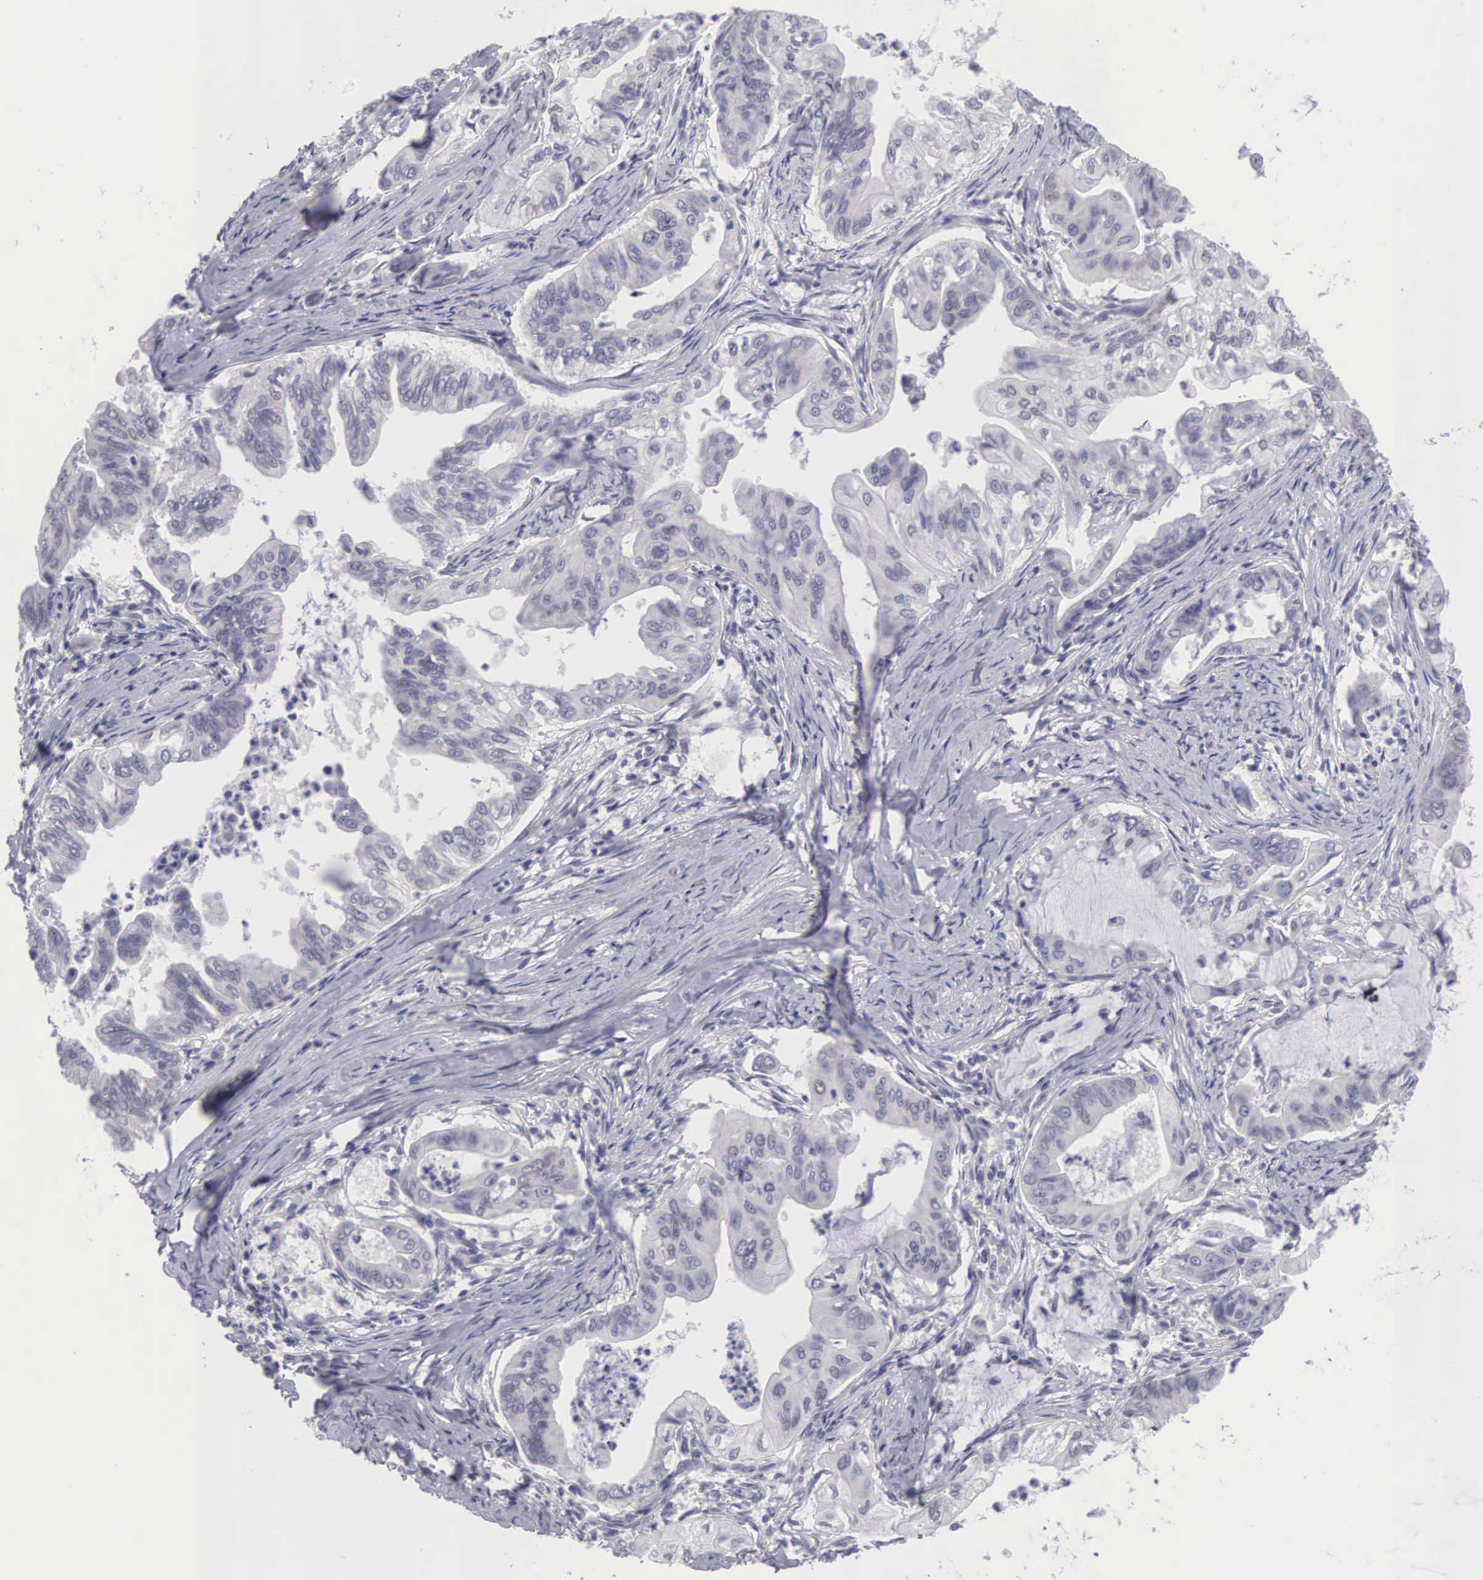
{"staining": {"intensity": "negative", "quantity": "none", "location": "none"}, "tissue": "stomach cancer", "cell_type": "Tumor cells", "image_type": "cancer", "snomed": [{"axis": "morphology", "description": "Adenocarcinoma, NOS"}, {"axis": "topography", "description": "Stomach, upper"}], "caption": "This histopathology image is of stomach cancer stained with IHC to label a protein in brown with the nuclei are counter-stained blue. There is no staining in tumor cells.", "gene": "SOX11", "patient": {"sex": "male", "age": 80}}